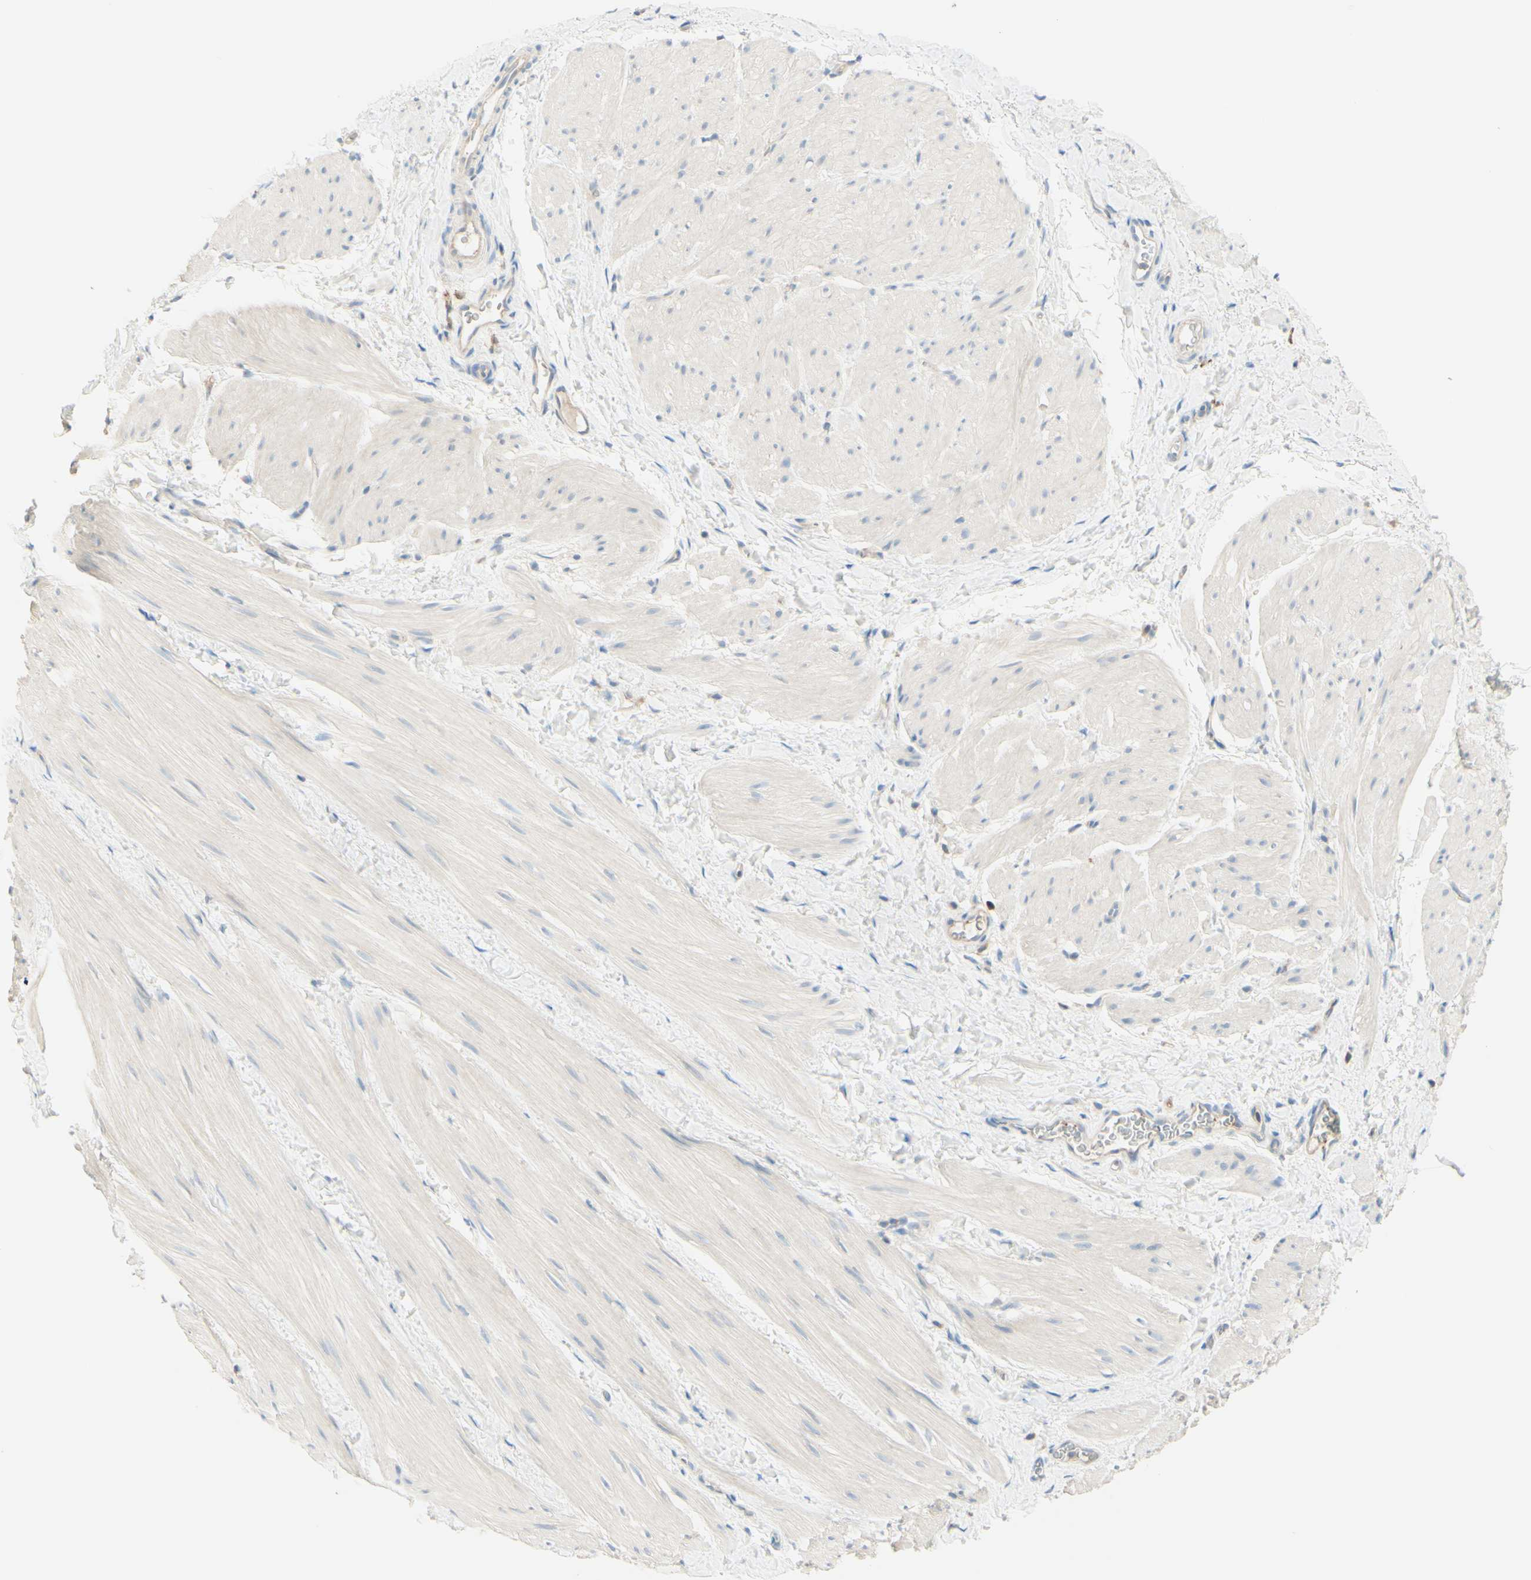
{"staining": {"intensity": "negative", "quantity": "none", "location": "none"}, "tissue": "smooth muscle", "cell_type": "Smooth muscle cells", "image_type": "normal", "snomed": [{"axis": "morphology", "description": "Normal tissue, NOS"}, {"axis": "topography", "description": "Smooth muscle"}], "caption": "High power microscopy image of an immunohistochemistry histopathology image of normal smooth muscle, revealing no significant positivity in smooth muscle cells.", "gene": "MTM1", "patient": {"sex": "male", "age": 16}}